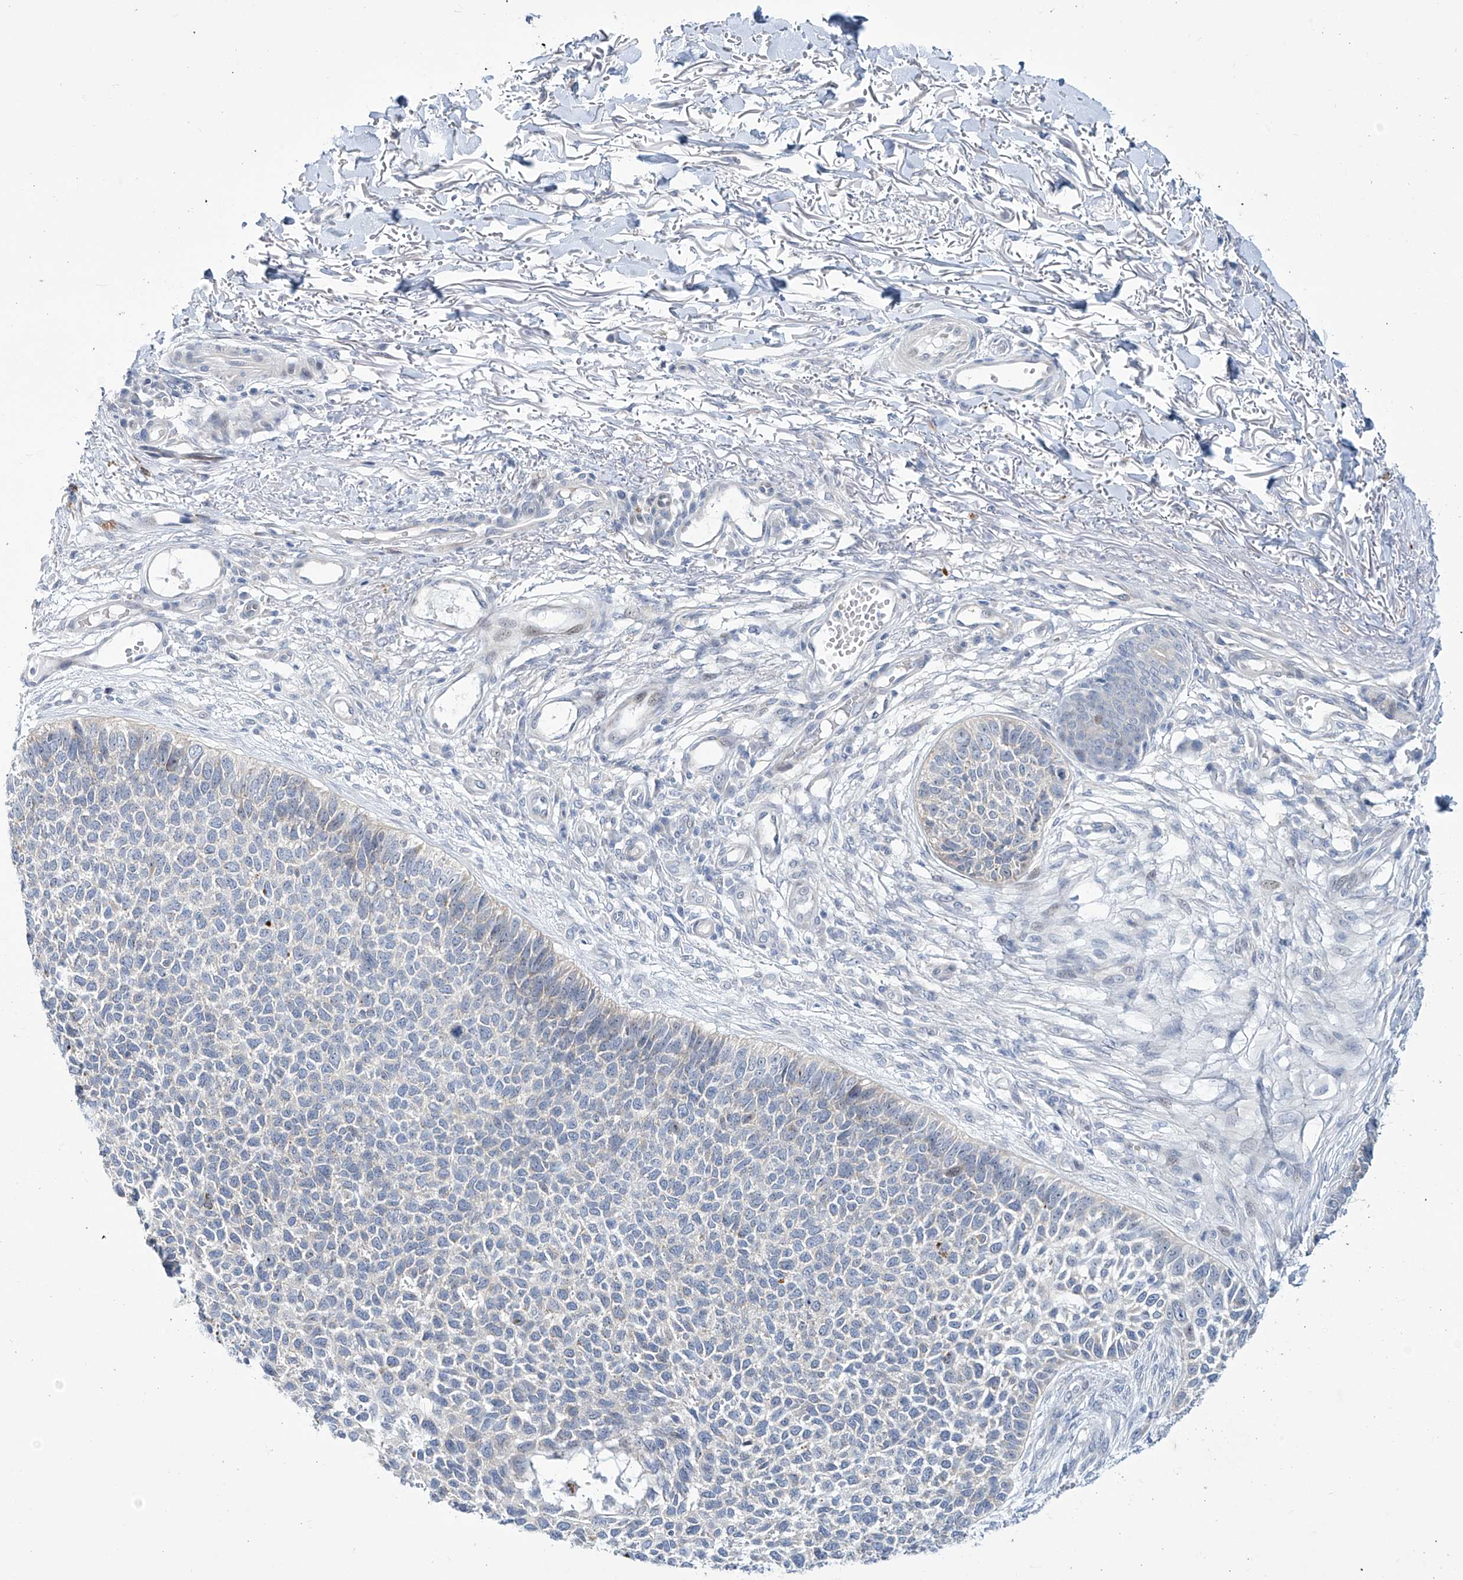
{"staining": {"intensity": "negative", "quantity": "none", "location": "none"}, "tissue": "skin cancer", "cell_type": "Tumor cells", "image_type": "cancer", "snomed": [{"axis": "morphology", "description": "Basal cell carcinoma"}, {"axis": "topography", "description": "Skin"}], "caption": "DAB immunohistochemical staining of human skin cancer reveals no significant staining in tumor cells.", "gene": "TRIM60", "patient": {"sex": "female", "age": 84}}